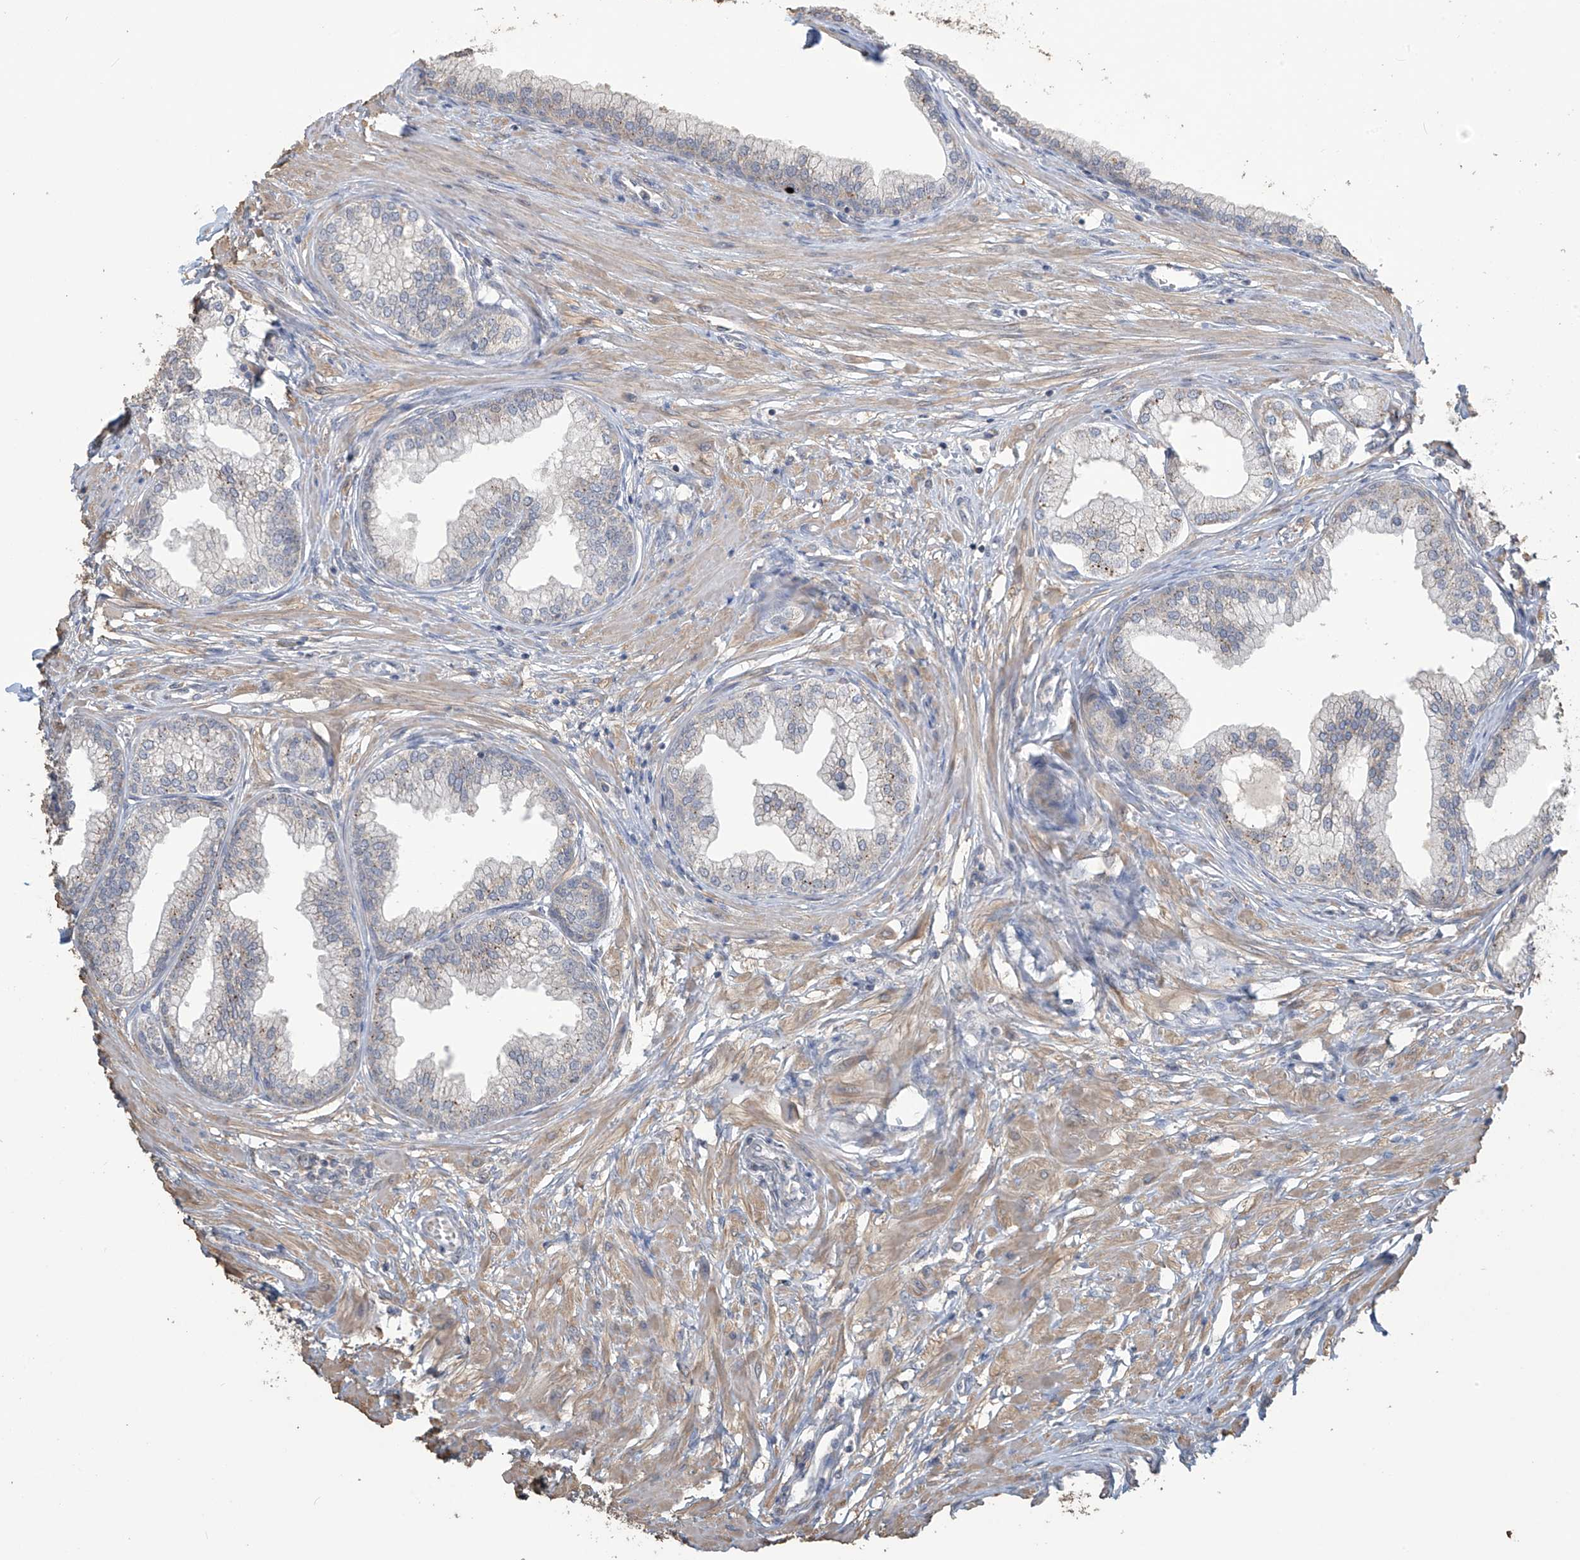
{"staining": {"intensity": "moderate", "quantity": "<25%", "location": "cytoplasmic/membranous"}, "tissue": "prostate", "cell_type": "Glandular cells", "image_type": "normal", "snomed": [{"axis": "morphology", "description": "Normal tissue, NOS"}, {"axis": "morphology", "description": "Urothelial carcinoma, Low grade"}, {"axis": "topography", "description": "Urinary bladder"}, {"axis": "topography", "description": "Prostate"}], "caption": "Immunohistochemical staining of normal prostate shows moderate cytoplasmic/membranous protein positivity in approximately <25% of glandular cells.", "gene": "SLFN14", "patient": {"sex": "male", "age": 60}}